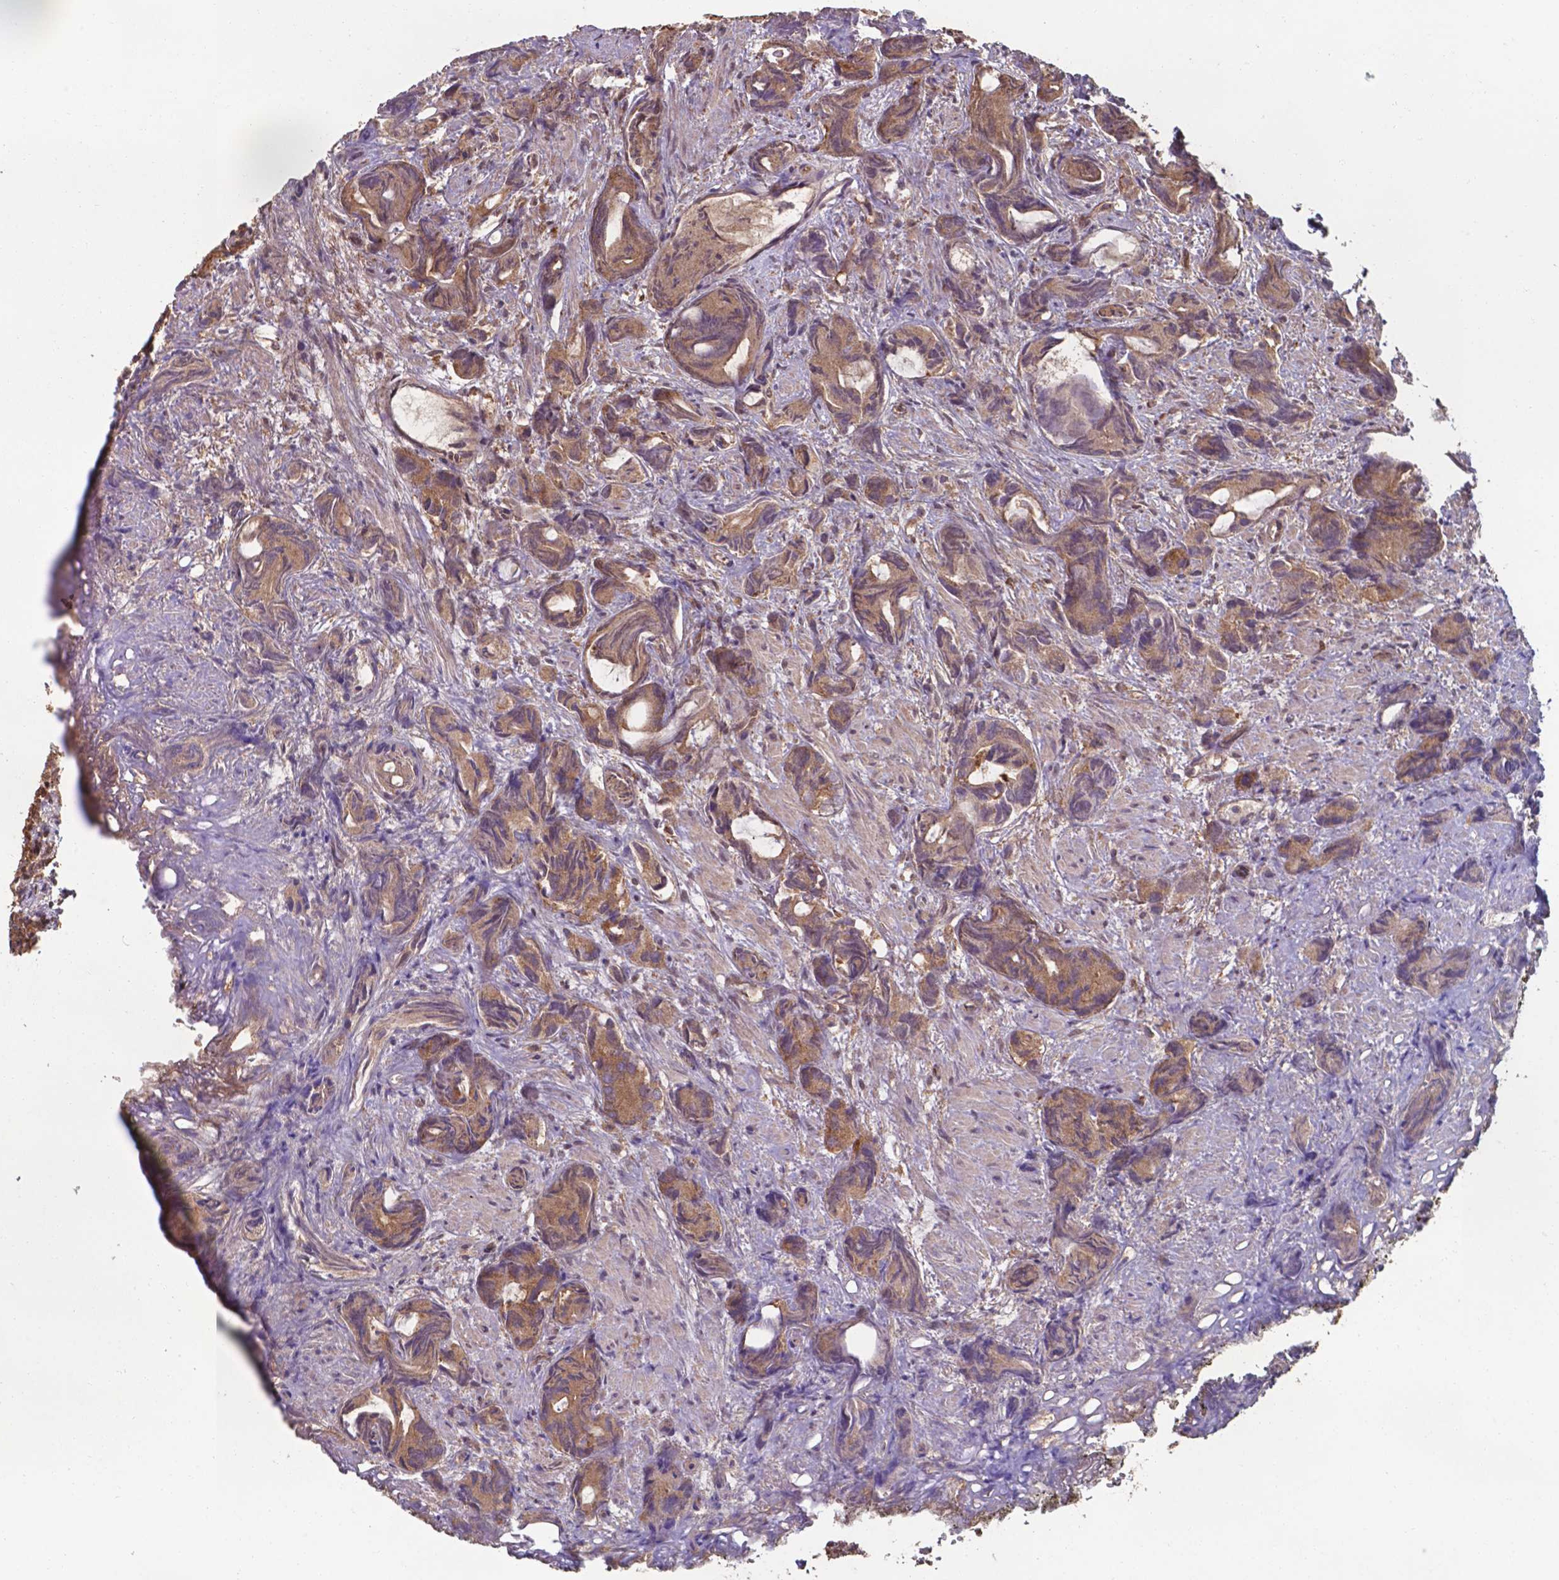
{"staining": {"intensity": "moderate", "quantity": ">75%", "location": "cytoplasmic/membranous"}, "tissue": "prostate cancer", "cell_type": "Tumor cells", "image_type": "cancer", "snomed": [{"axis": "morphology", "description": "Adenocarcinoma, High grade"}, {"axis": "topography", "description": "Prostate"}], "caption": "High-grade adenocarcinoma (prostate) was stained to show a protein in brown. There is medium levels of moderate cytoplasmic/membranous expression in about >75% of tumor cells. The staining was performed using DAB to visualize the protein expression in brown, while the nuclei were stained in blue with hematoxylin (Magnification: 20x).", "gene": "CHP2", "patient": {"sex": "male", "age": 84}}